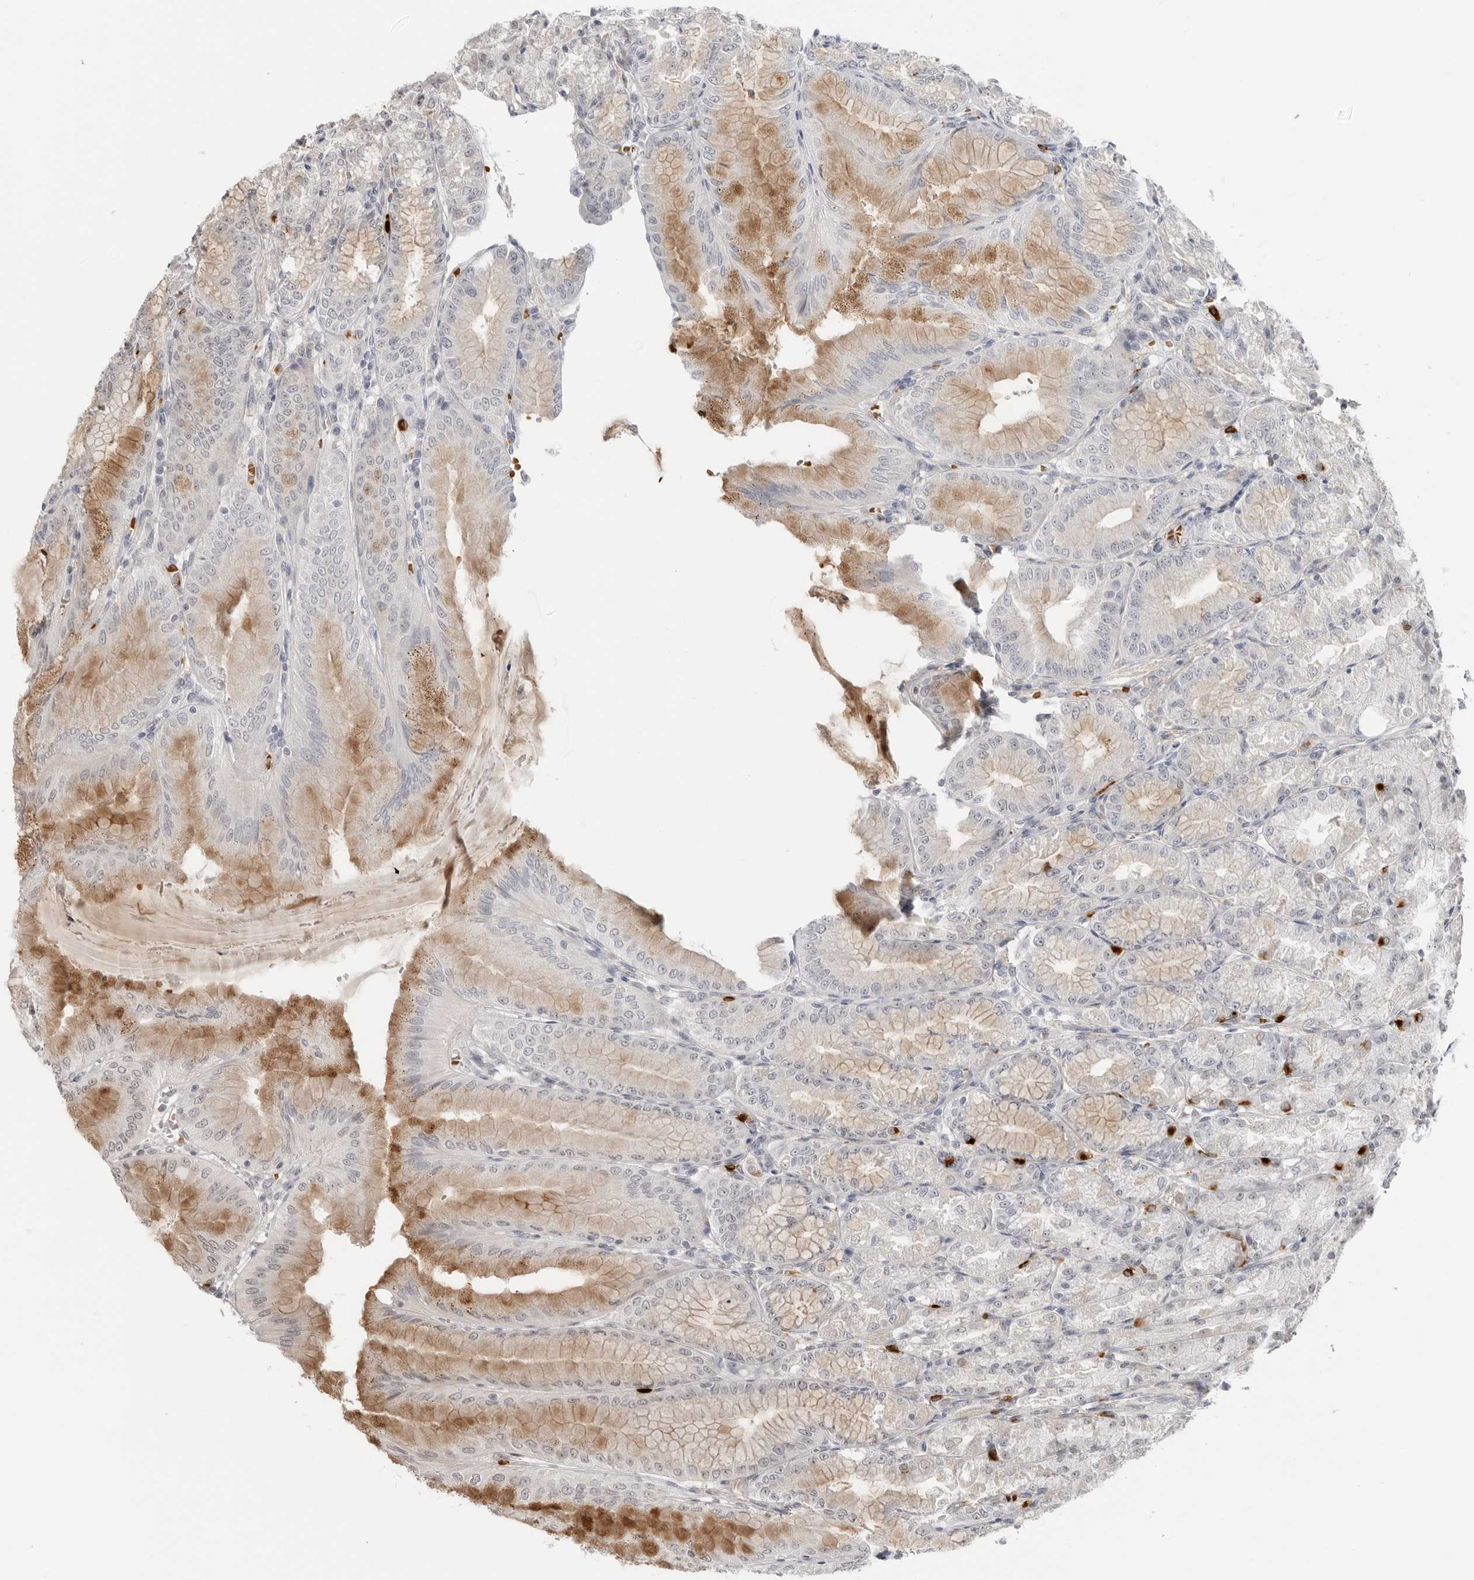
{"staining": {"intensity": "moderate", "quantity": "<25%", "location": "cytoplasmic/membranous"}, "tissue": "stomach", "cell_type": "Glandular cells", "image_type": "normal", "snomed": [{"axis": "morphology", "description": "Normal tissue, NOS"}, {"axis": "topography", "description": "Stomach, lower"}], "caption": "Immunohistochemical staining of benign stomach reveals <25% levels of moderate cytoplasmic/membranous protein staining in about <25% of glandular cells. (DAB (3,3'-diaminobenzidine) IHC, brown staining for protein, blue staining for nuclei).", "gene": "SUGCT", "patient": {"sex": "male", "age": 71}}